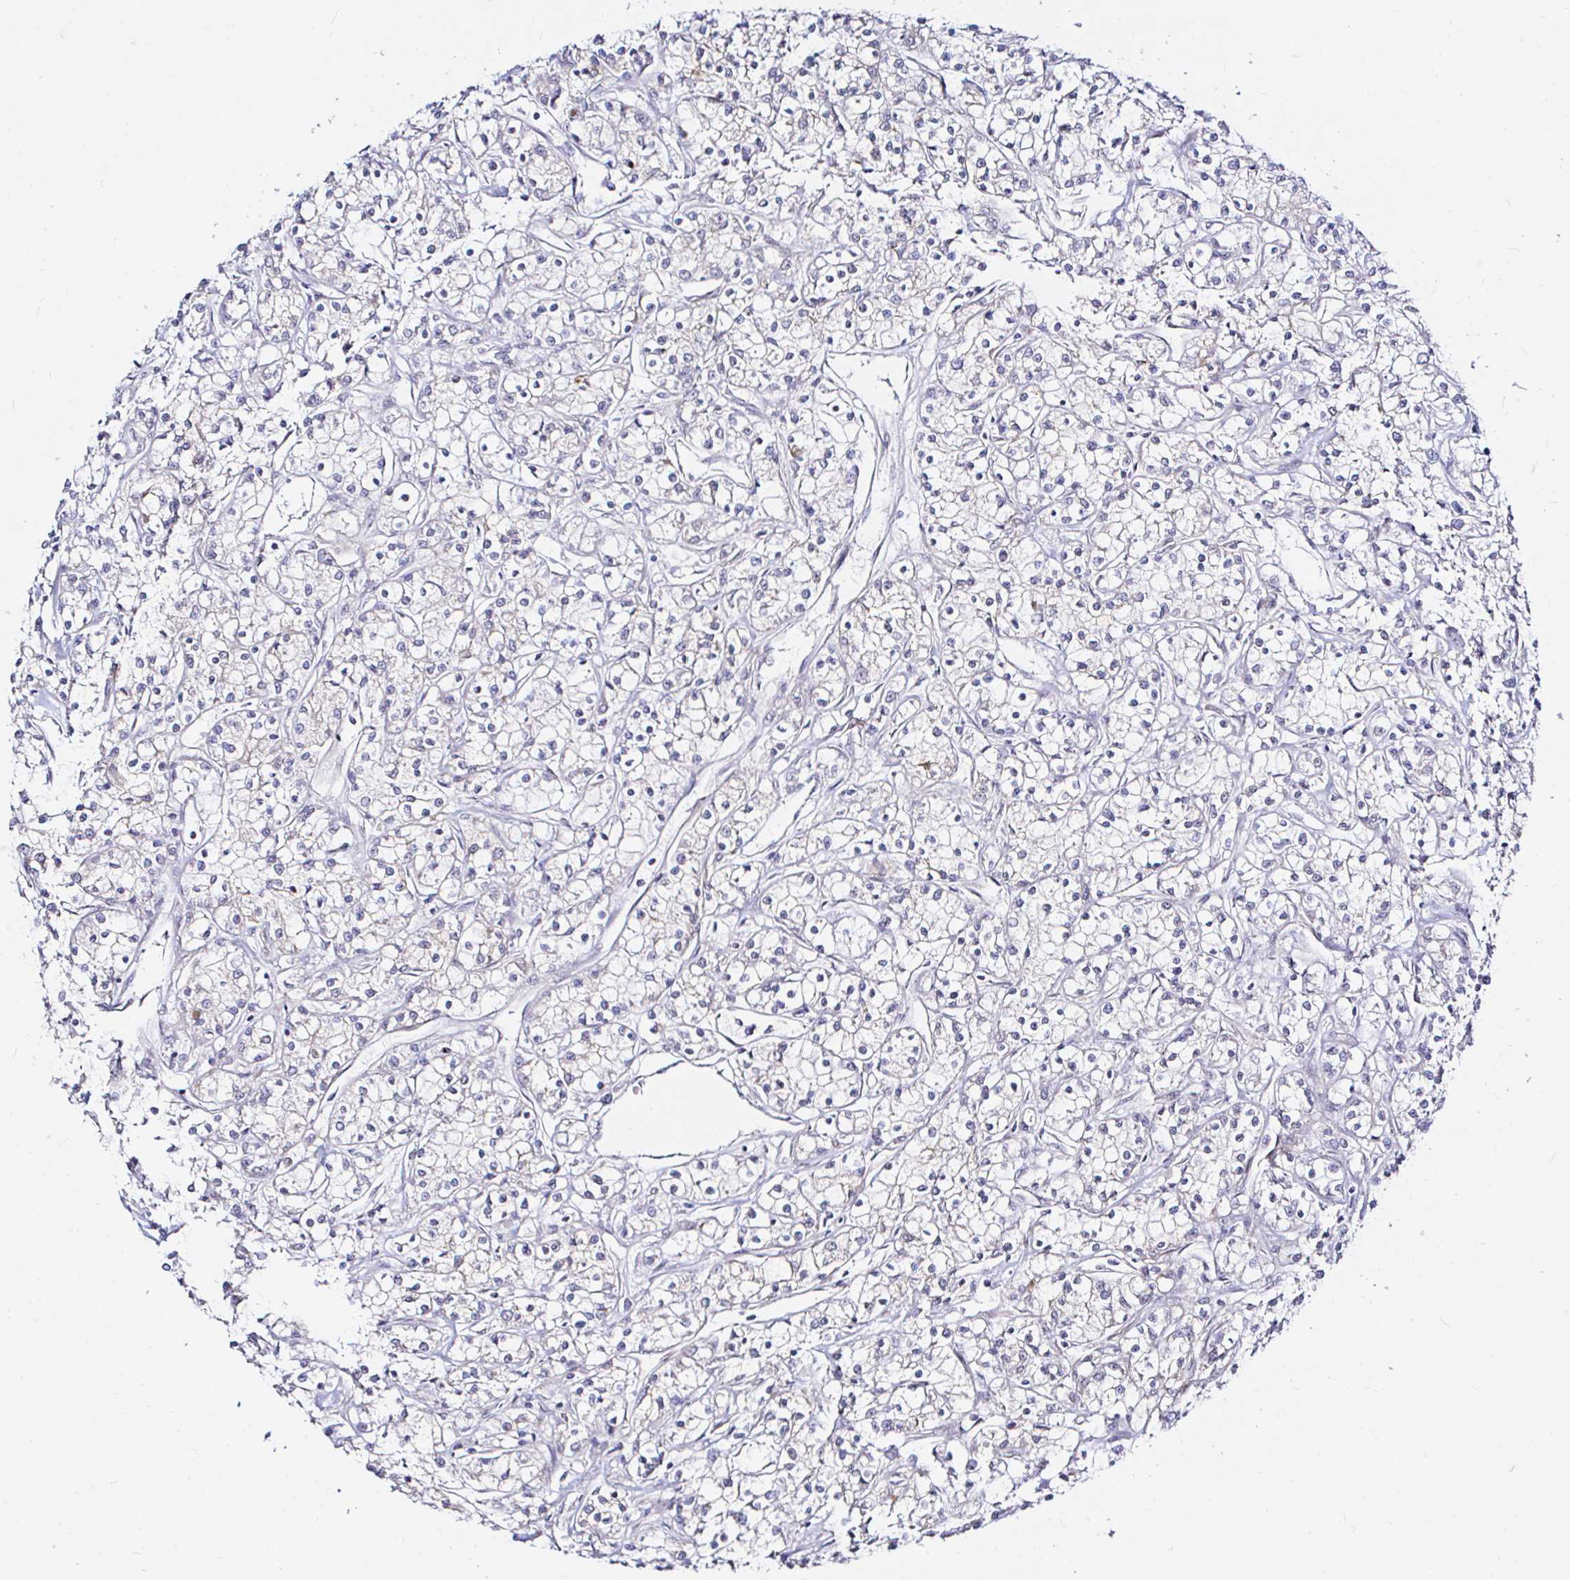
{"staining": {"intensity": "negative", "quantity": "none", "location": "none"}, "tissue": "renal cancer", "cell_type": "Tumor cells", "image_type": "cancer", "snomed": [{"axis": "morphology", "description": "Adenocarcinoma, NOS"}, {"axis": "topography", "description": "Kidney"}], "caption": "High magnification brightfield microscopy of adenocarcinoma (renal) stained with DAB (3,3'-diaminobenzidine) (brown) and counterstained with hematoxylin (blue): tumor cells show no significant positivity.", "gene": "SNRPC", "patient": {"sex": "female", "age": 59}}